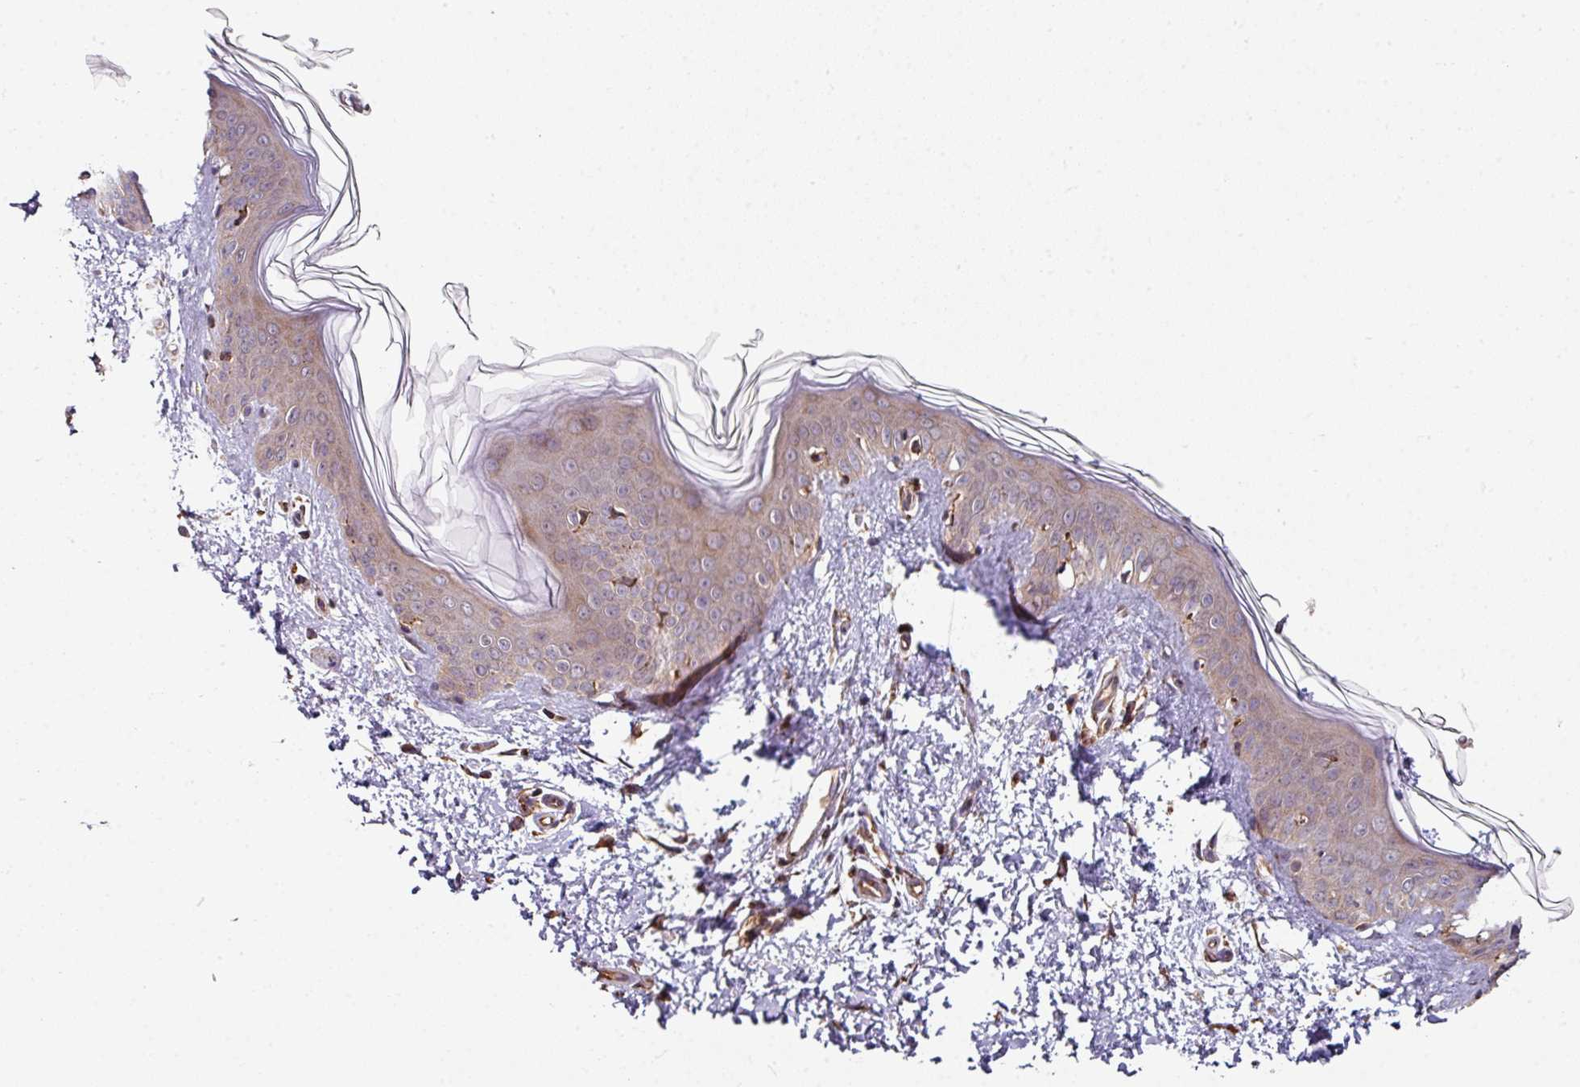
{"staining": {"intensity": "moderate", "quantity": ">75%", "location": "cytoplasmic/membranous"}, "tissue": "skin", "cell_type": "Fibroblasts", "image_type": "normal", "snomed": [{"axis": "morphology", "description": "Normal tissue, NOS"}, {"axis": "topography", "description": "Skin"}], "caption": "Approximately >75% of fibroblasts in normal skin show moderate cytoplasmic/membranous protein expression as visualized by brown immunohistochemical staining.", "gene": "FAT4", "patient": {"sex": "female", "age": 41}}